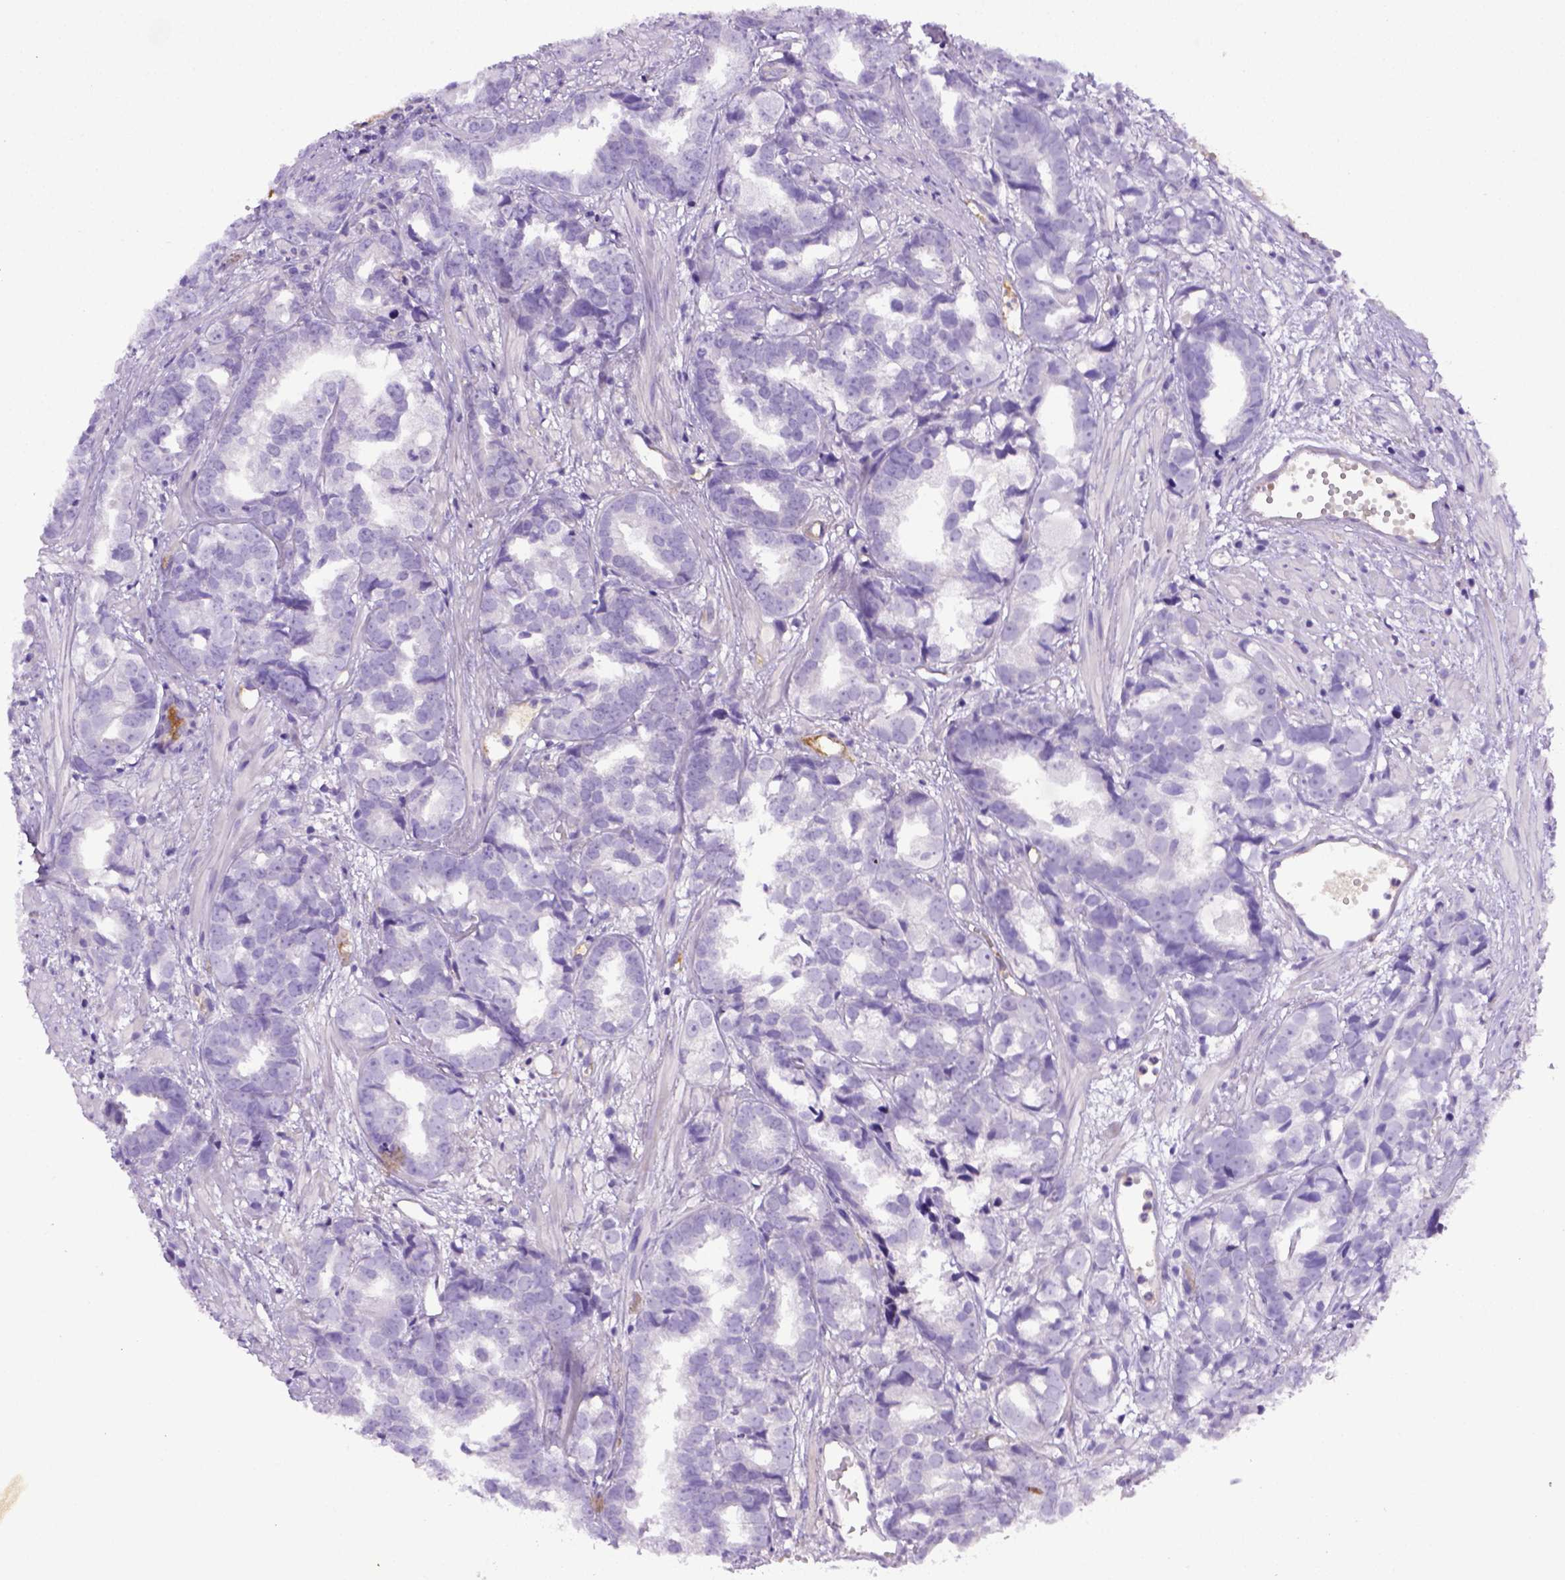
{"staining": {"intensity": "negative", "quantity": "none", "location": "none"}, "tissue": "prostate cancer", "cell_type": "Tumor cells", "image_type": "cancer", "snomed": [{"axis": "morphology", "description": "Adenocarcinoma, High grade"}, {"axis": "topography", "description": "Prostate"}], "caption": "This is a image of immunohistochemistry (IHC) staining of prostate high-grade adenocarcinoma, which shows no positivity in tumor cells. (DAB (3,3'-diaminobenzidine) immunohistochemistry (IHC) visualized using brightfield microscopy, high magnification).", "gene": "ITIH4", "patient": {"sex": "male", "age": 79}}